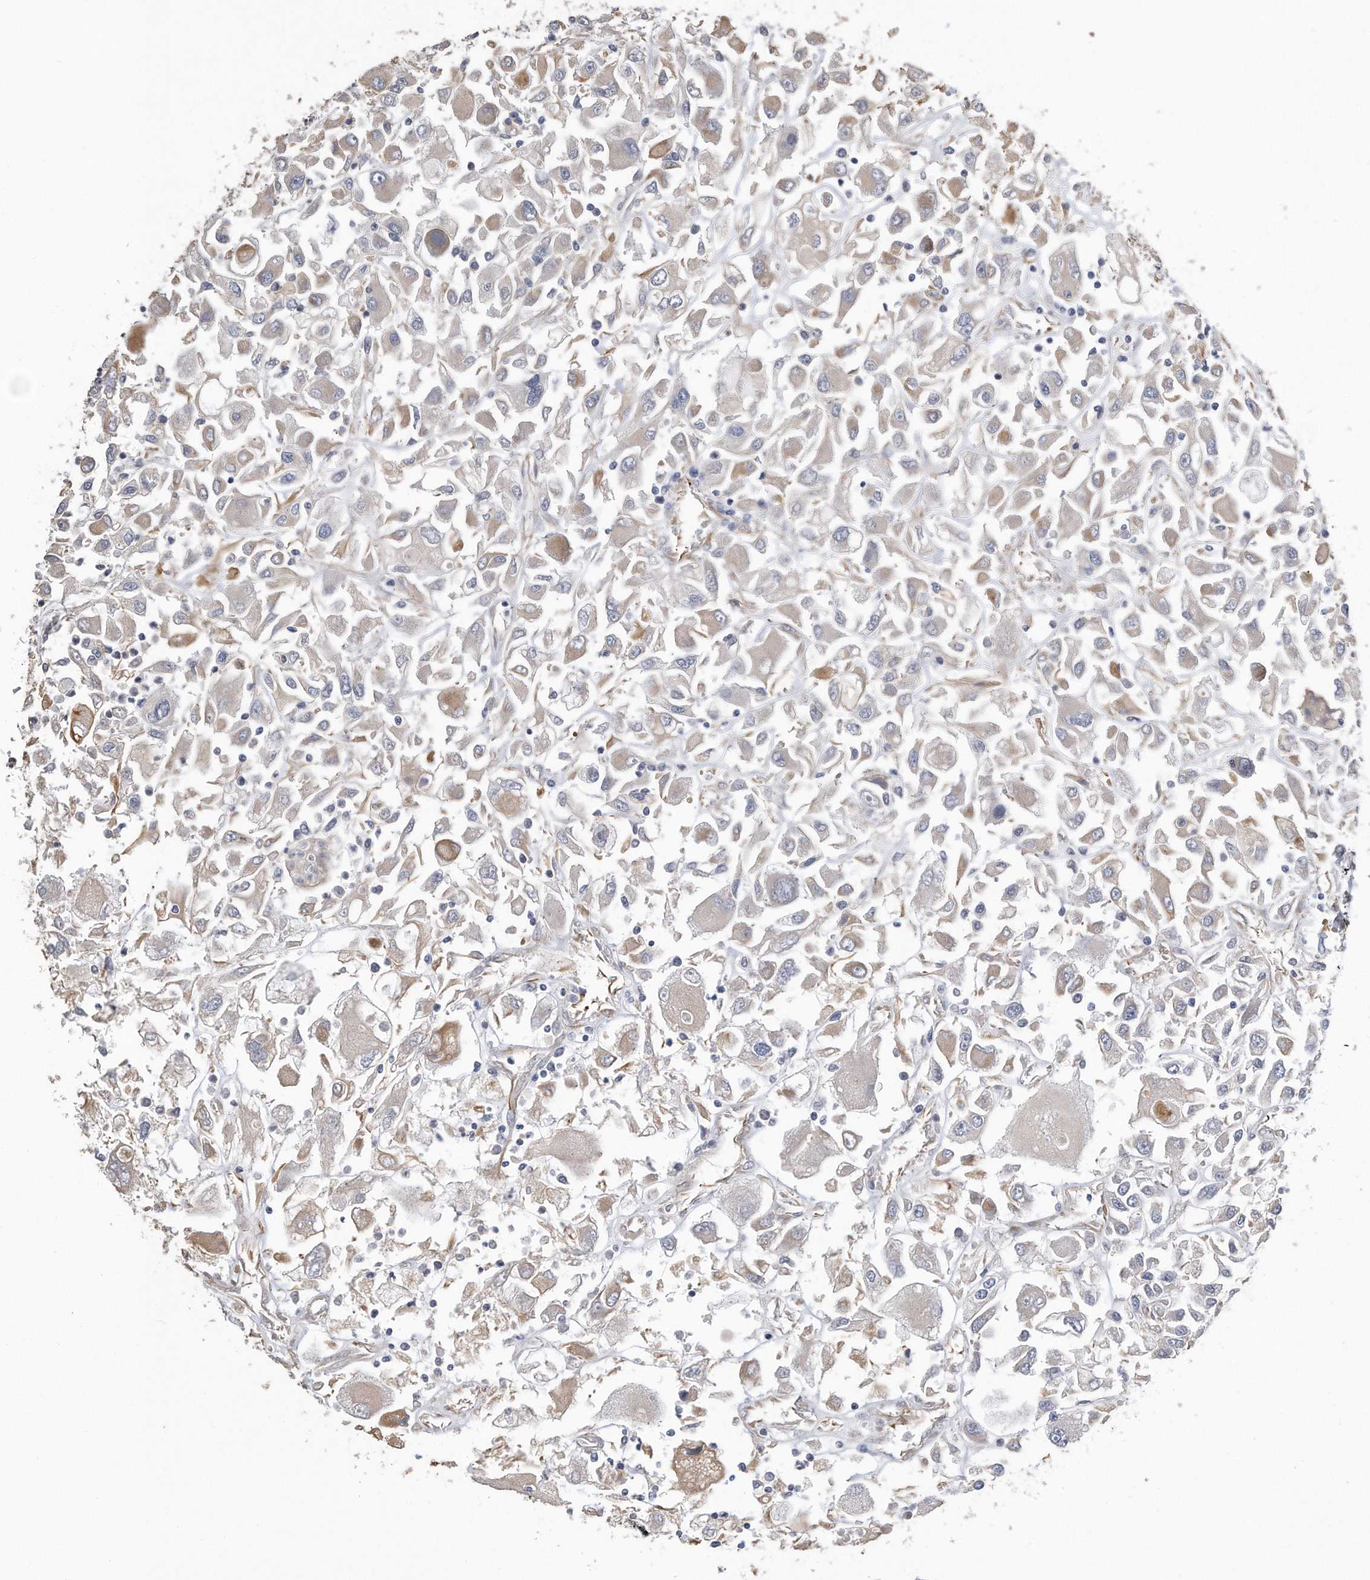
{"staining": {"intensity": "weak", "quantity": "<25%", "location": "cytoplasmic/membranous"}, "tissue": "renal cancer", "cell_type": "Tumor cells", "image_type": "cancer", "snomed": [{"axis": "morphology", "description": "Adenocarcinoma, NOS"}, {"axis": "topography", "description": "Kidney"}], "caption": "This is an immunohistochemistry (IHC) image of human renal adenocarcinoma. There is no positivity in tumor cells.", "gene": "GPC1", "patient": {"sex": "female", "age": 52}}